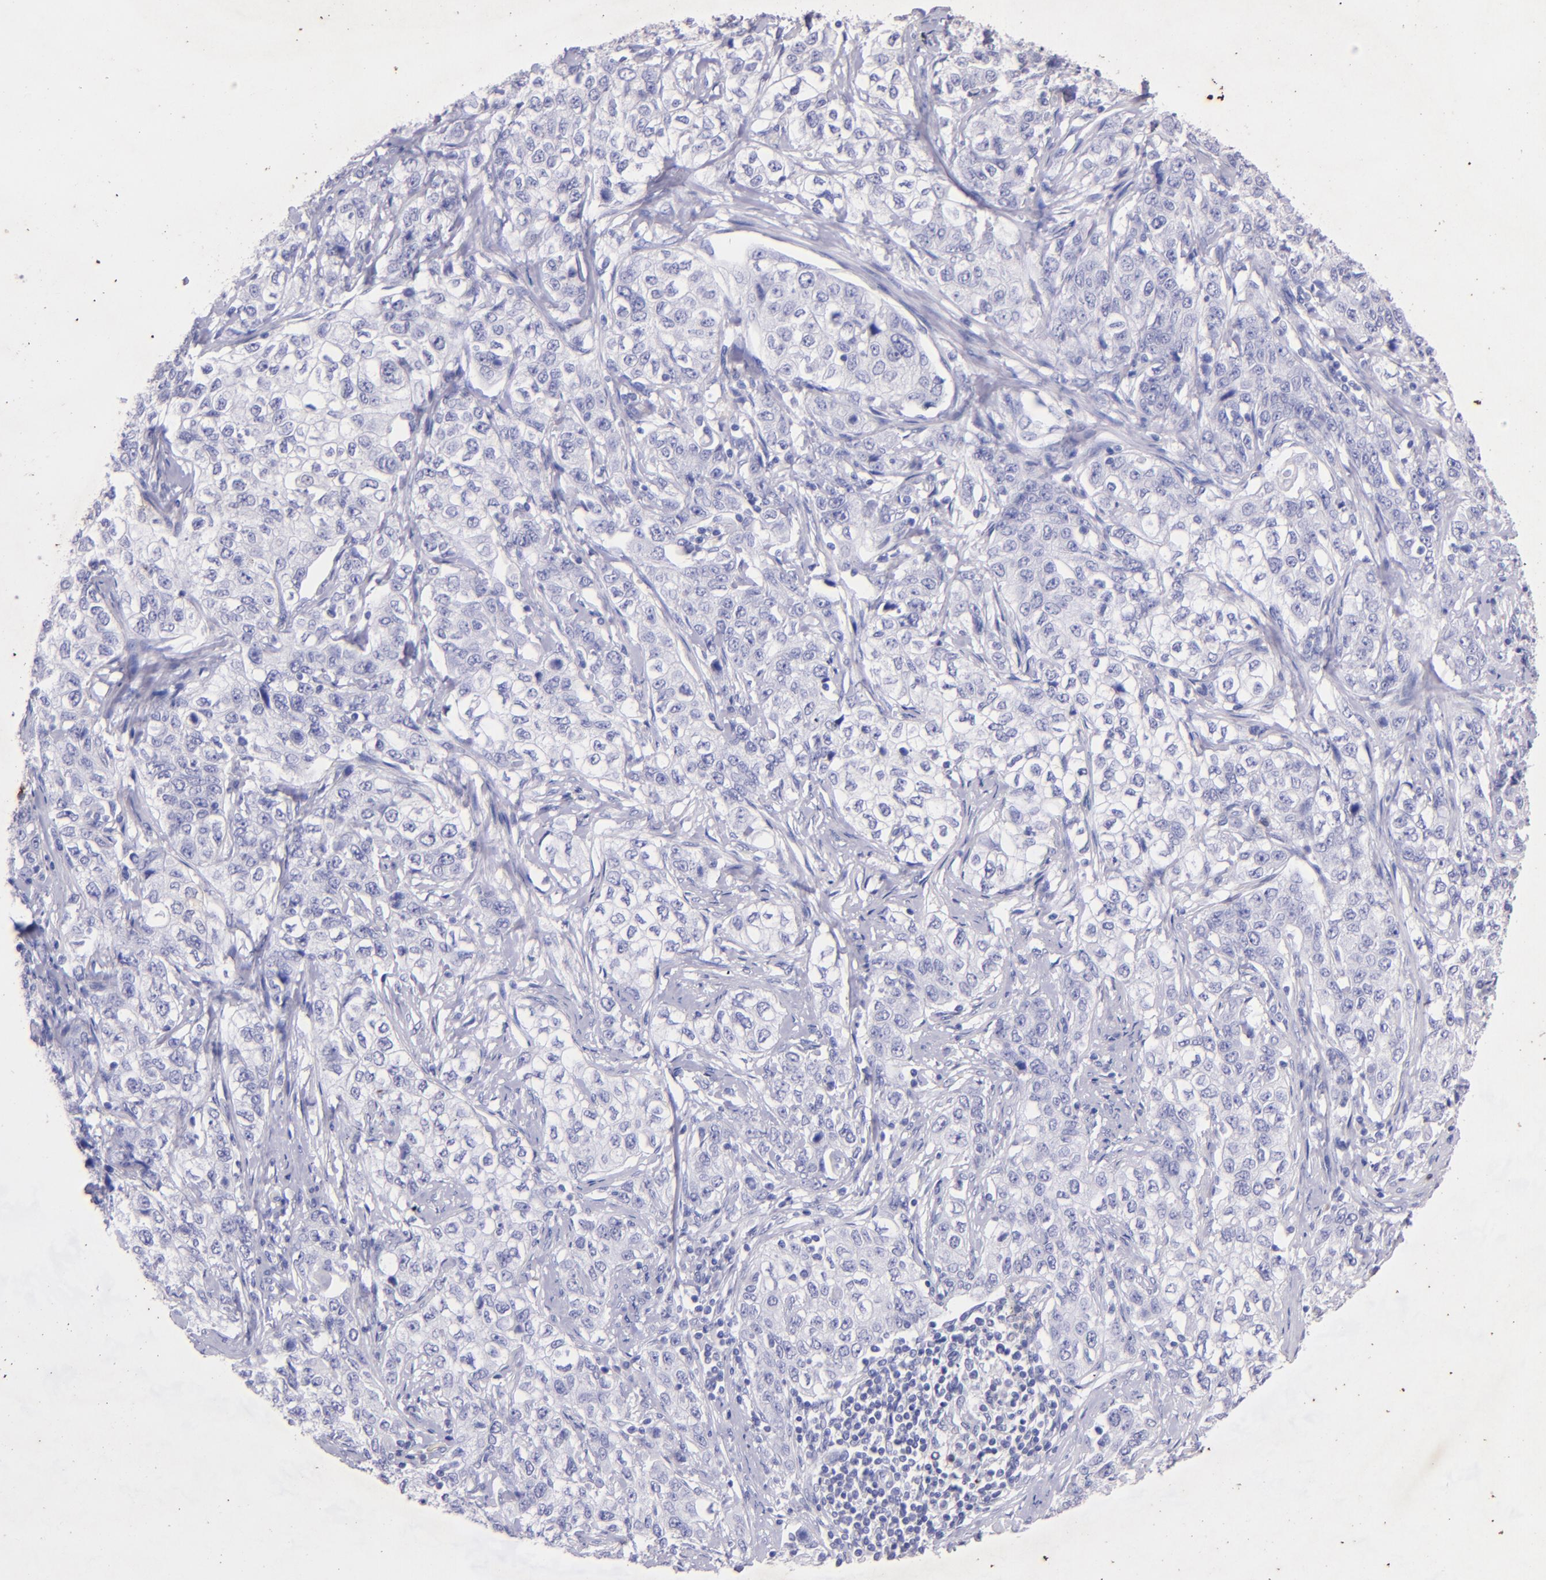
{"staining": {"intensity": "negative", "quantity": "none", "location": "none"}, "tissue": "stomach cancer", "cell_type": "Tumor cells", "image_type": "cancer", "snomed": [{"axis": "morphology", "description": "Adenocarcinoma, NOS"}, {"axis": "topography", "description": "Stomach"}], "caption": "Immunohistochemistry of human stomach cancer displays no staining in tumor cells.", "gene": "UCHL1", "patient": {"sex": "male", "age": 48}}